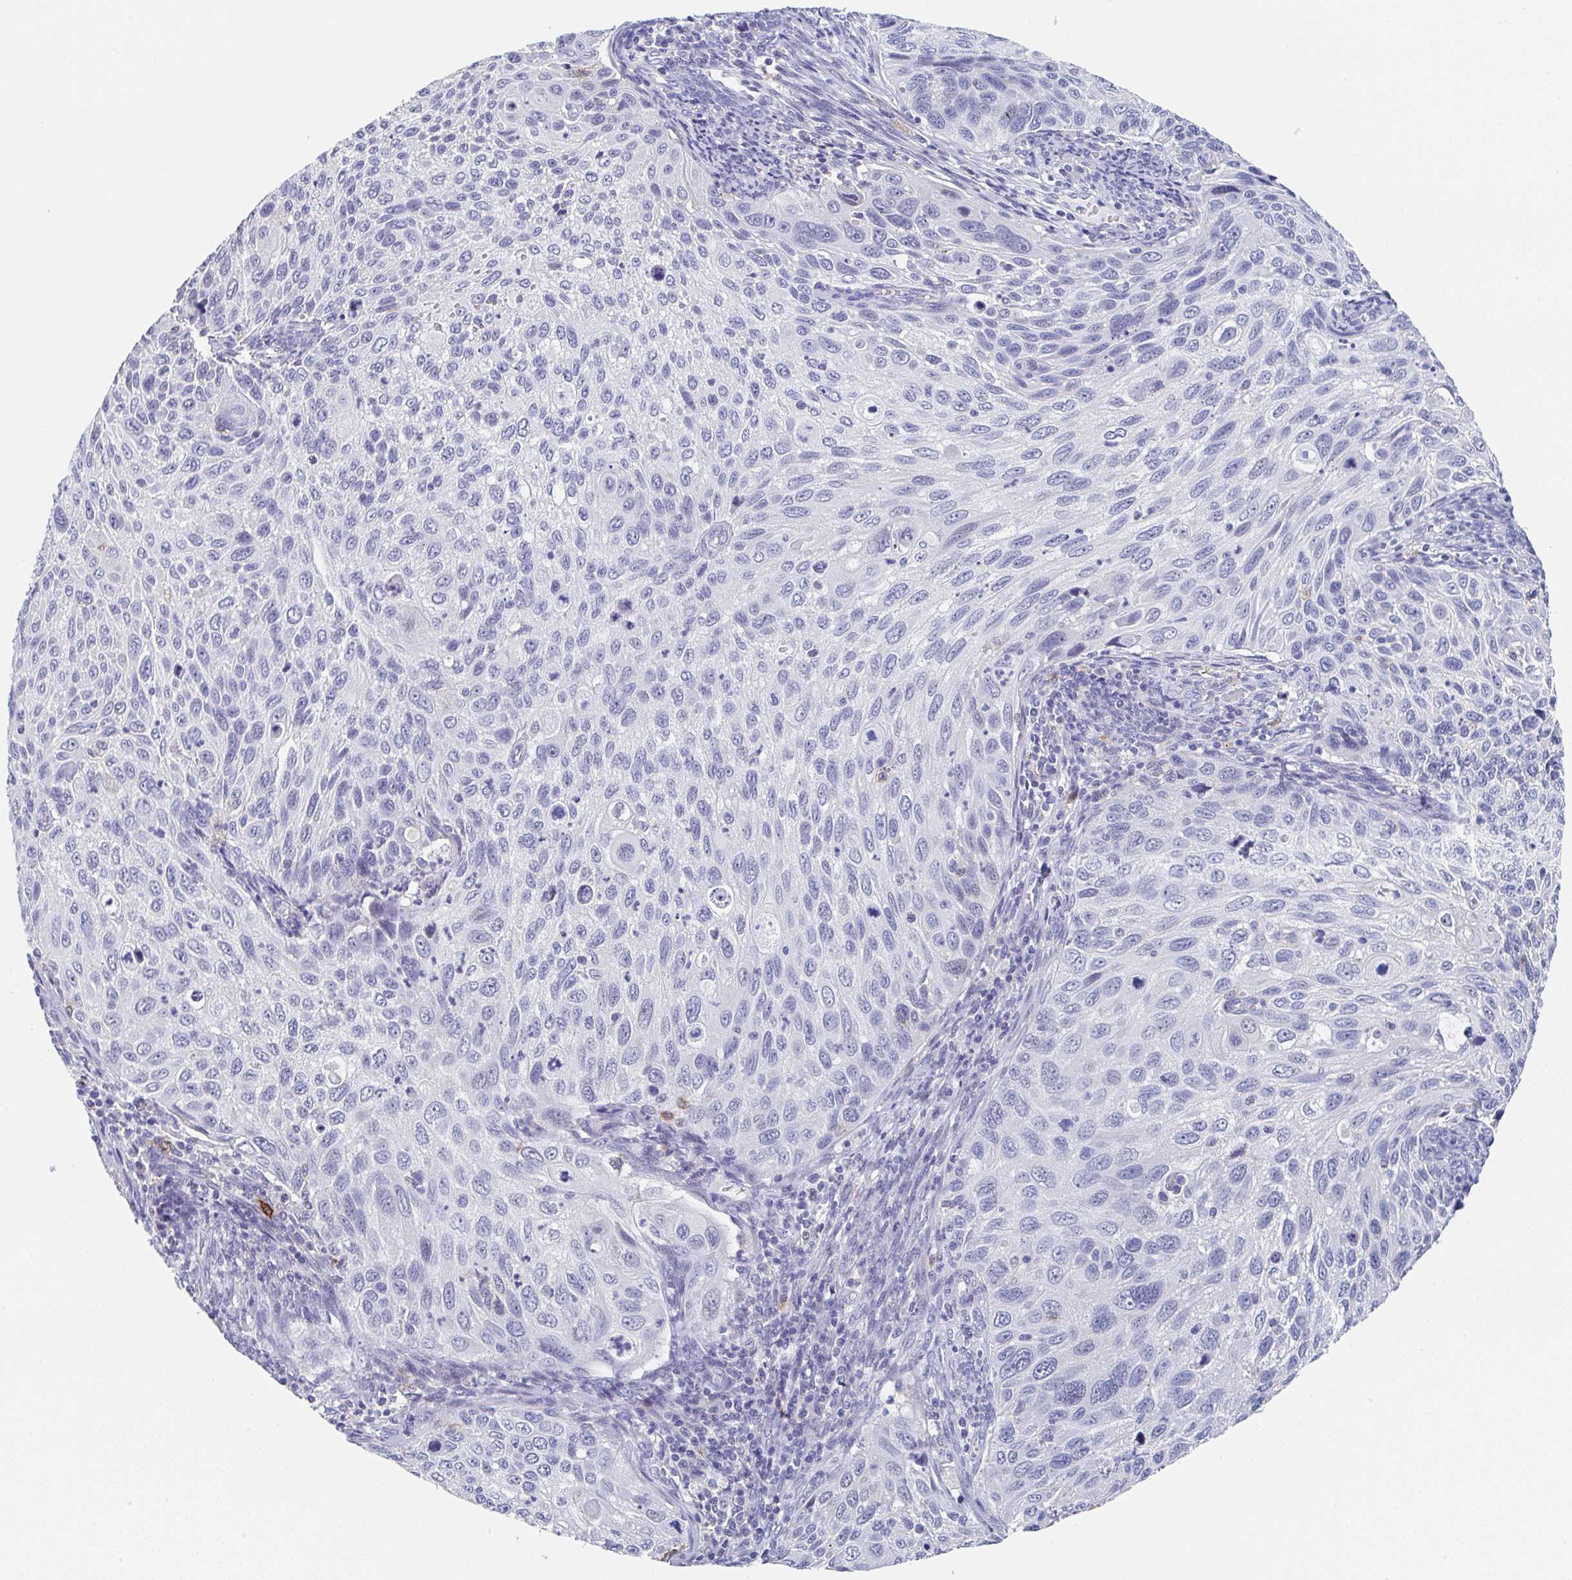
{"staining": {"intensity": "negative", "quantity": "none", "location": "none"}, "tissue": "cervical cancer", "cell_type": "Tumor cells", "image_type": "cancer", "snomed": [{"axis": "morphology", "description": "Squamous cell carcinoma, NOS"}, {"axis": "topography", "description": "Cervix"}], "caption": "Immunohistochemical staining of squamous cell carcinoma (cervical) demonstrates no significant staining in tumor cells.", "gene": "TNFRSF8", "patient": {"sex": "female", "age": 70}}